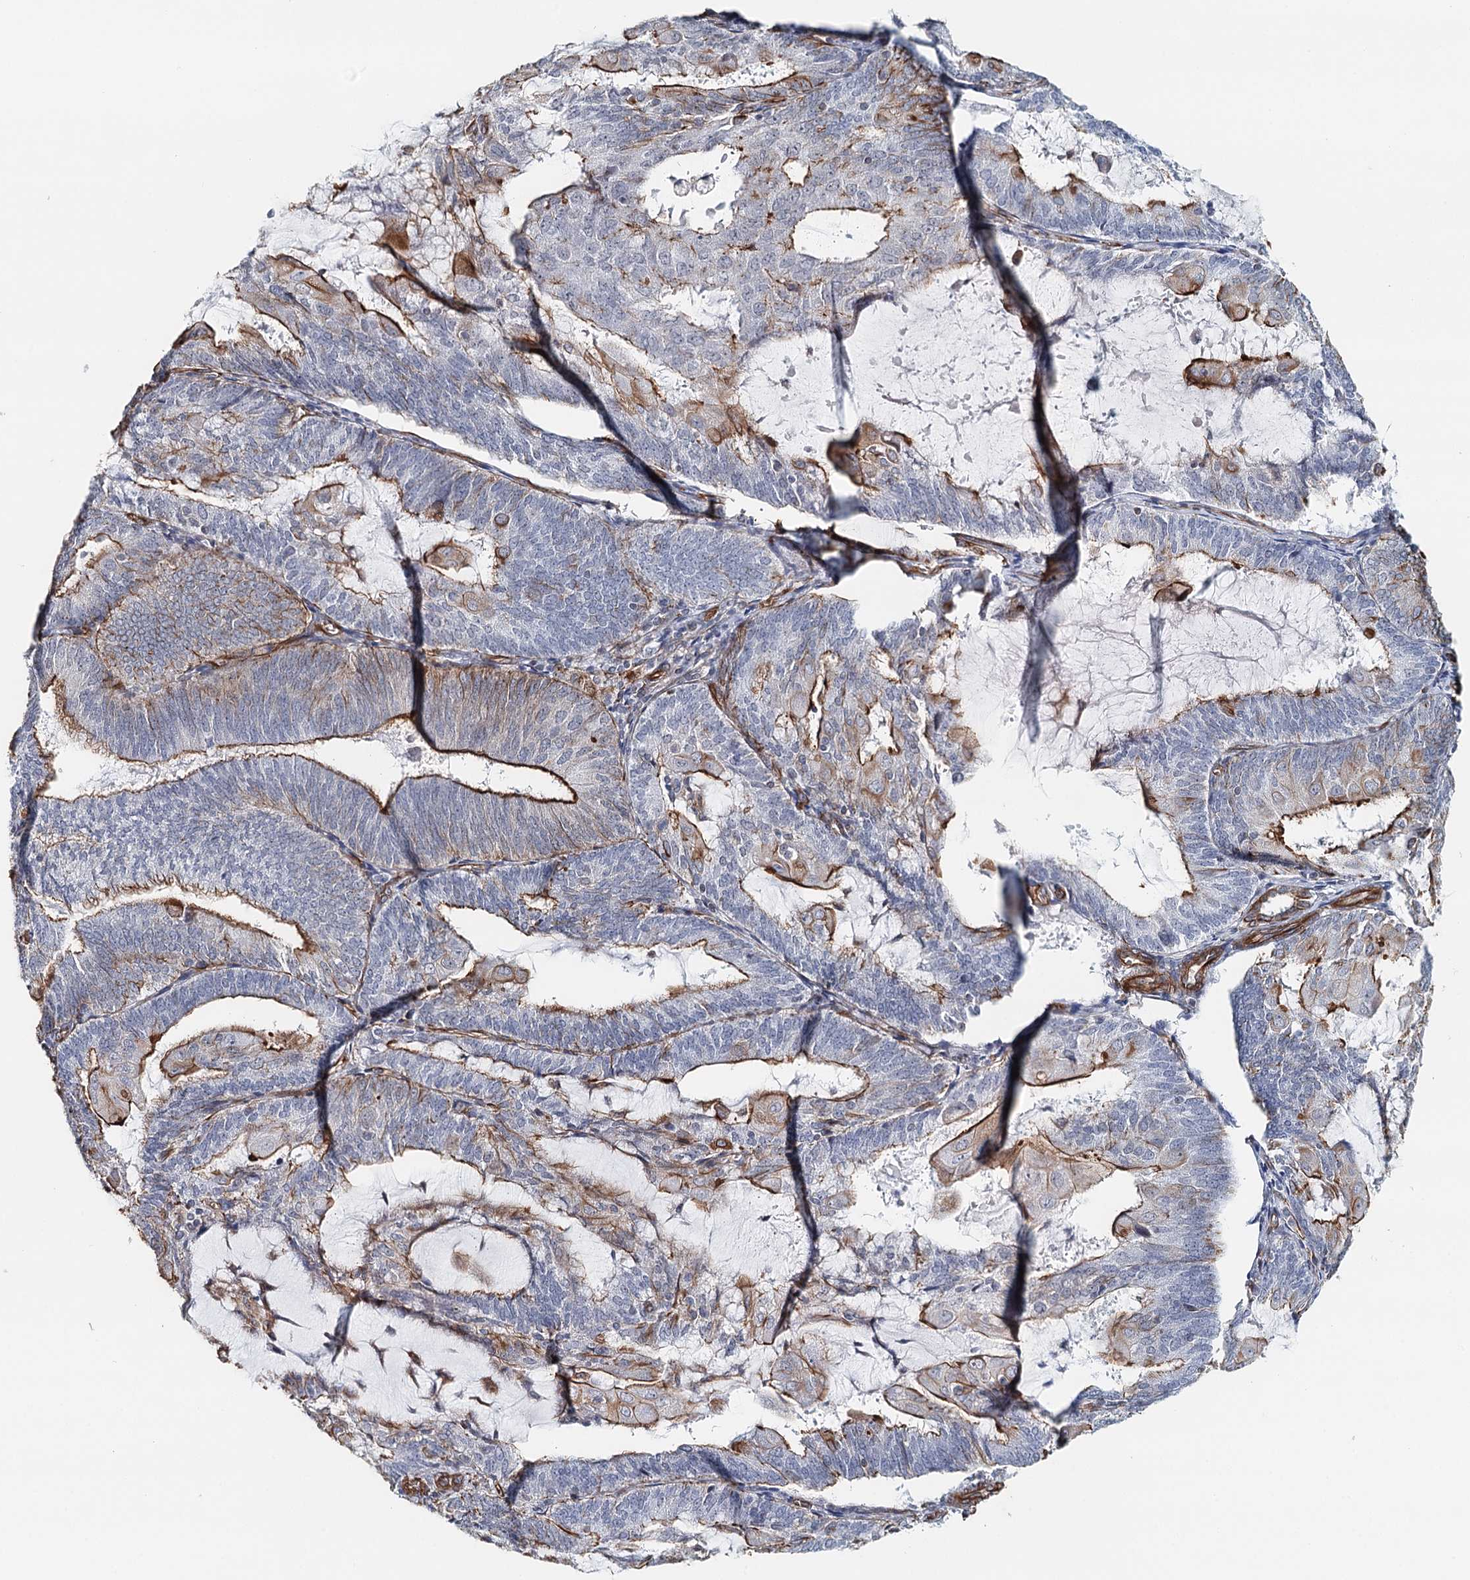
{"staining": {"intensity": "strong", "quantity": "25%-75%", "location": "cytoplasmic/membranous"}, "tissue": "endometrial cancer", "cell_type": "Tumor cells", "image_type": "cancer", "snomed": [{"axis": "morphology", "description": "Adenocarcinoma, NOS"}, {"axis": "topography", "description": "Endometrium"}], "caption": "Immunohistochemical staining of endometrial cancer exhibits high levels of strong cytoplasmic/membranous staining in approximately 25%-75% of tumor cells.", "gene": "SYNPO", "patient": {"sex": "female", "age": 81}}